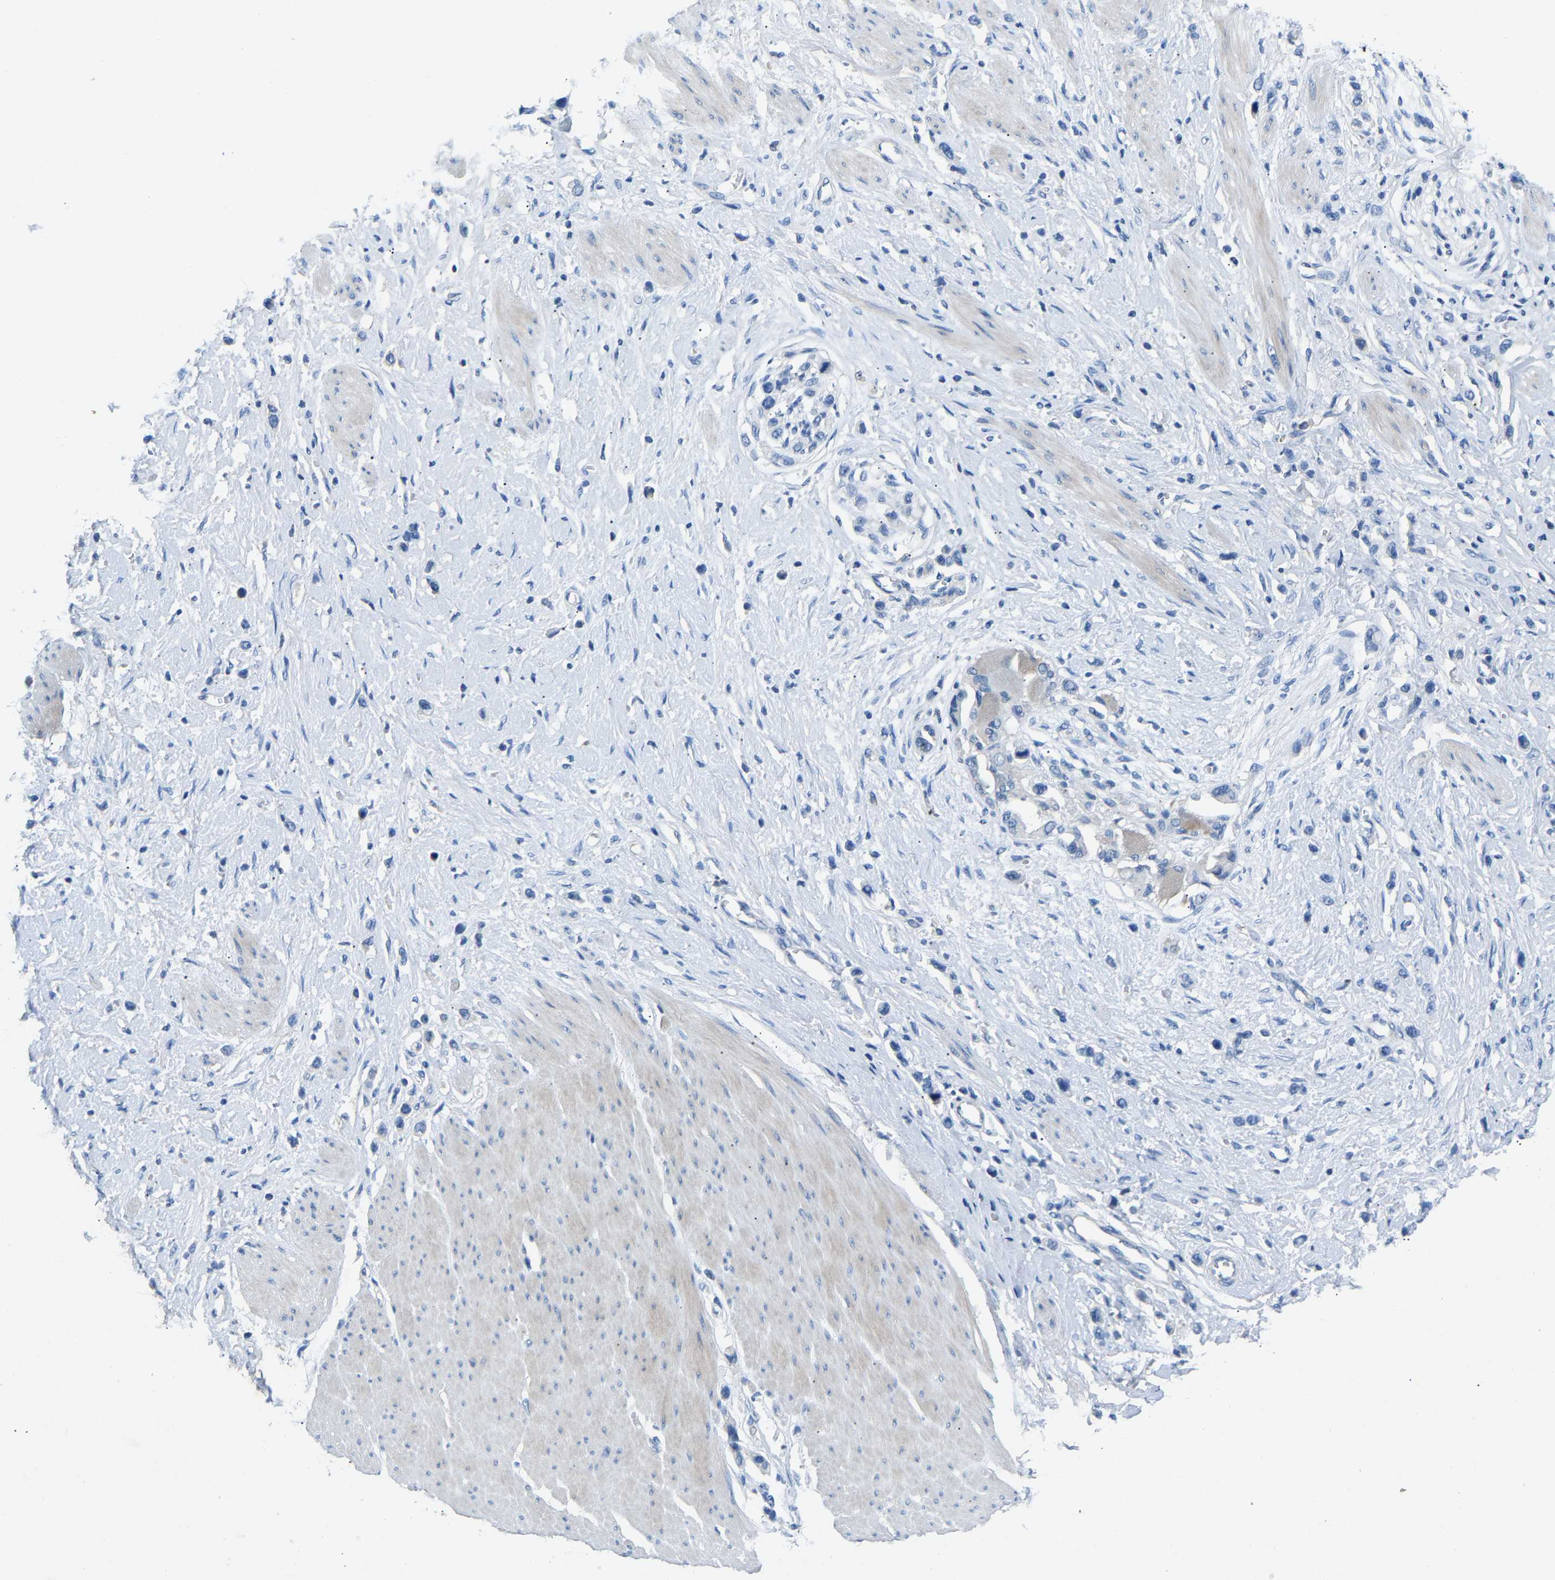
{"staining": {"intensity": "negative", "quantity": "none", "location": "none"}, "tissue": "stomach cancer", "cell_type": "Tumor cells", "image_type": "cancer", "snomed": [{"axis": "morphology", "description": "Adenocarcinoma, NOS"}, {"axis": "topography", "description": "Stomach"}], "caption": "IHC micrograph of stomach adenocarcinoma stained for a protein (brown), which demonstrates no positivity in tumor cells.", "gene": "DNAAF5", "patient": {"sex": "female", "age": 65}}